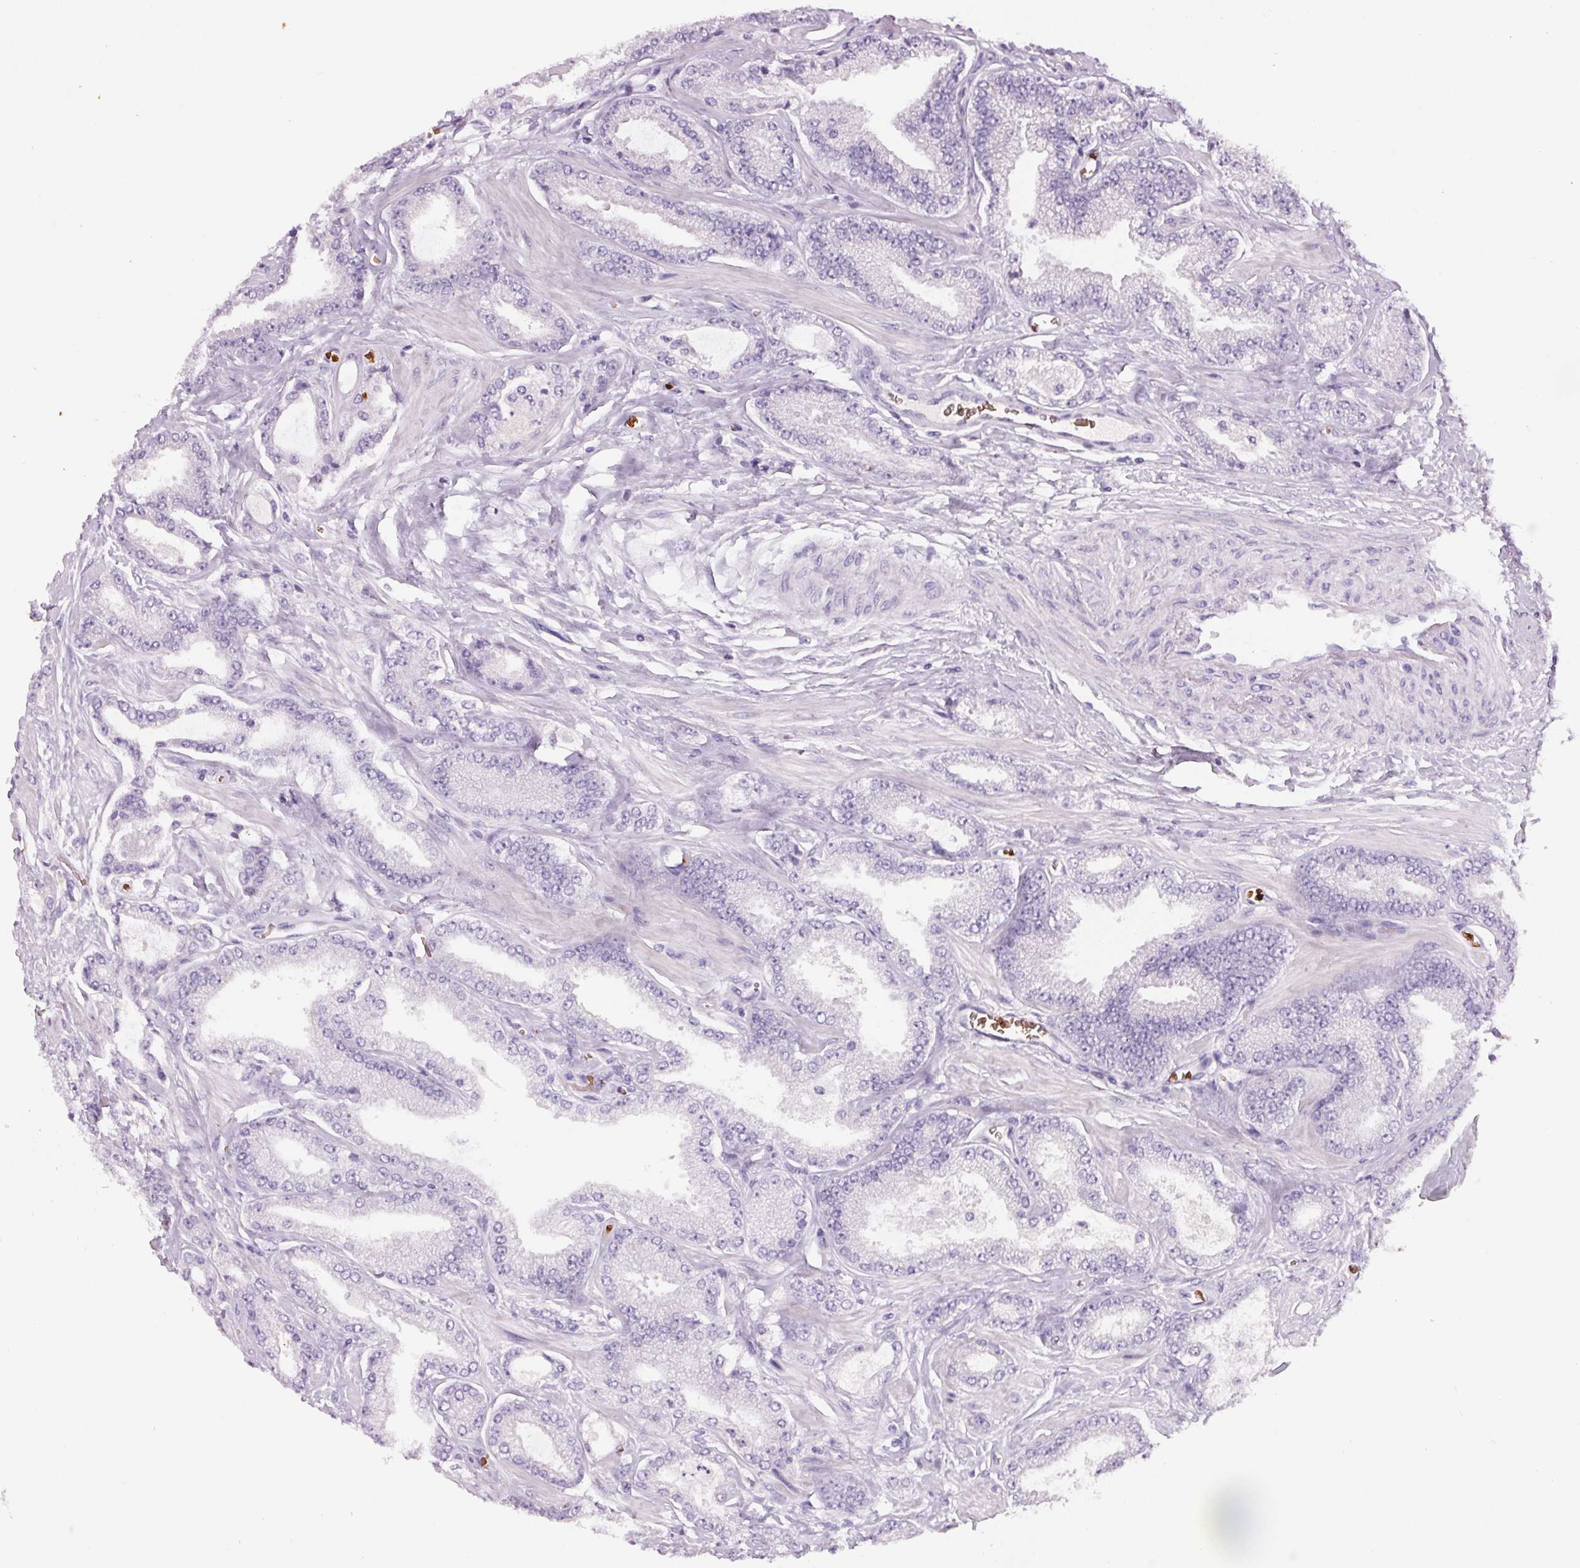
{"staining": {"intensity": "negative", "quantity": "none", "location": "none"}, "tissue": "prostate cancer", "cell_type": "Tumor cells", "image_type": "cancer", "snomed": [{"axis": "morphology", "description": "Adenocarcinoma, Low grade"}, {"axis": "topography", "description": "Prostate"}], "caption": "Tumor cells are negative for protein expression in human prostate low-grade adenocarcinoma.", "gene": "HBQ1", "patient": {"sex": "male", "age": 55}}